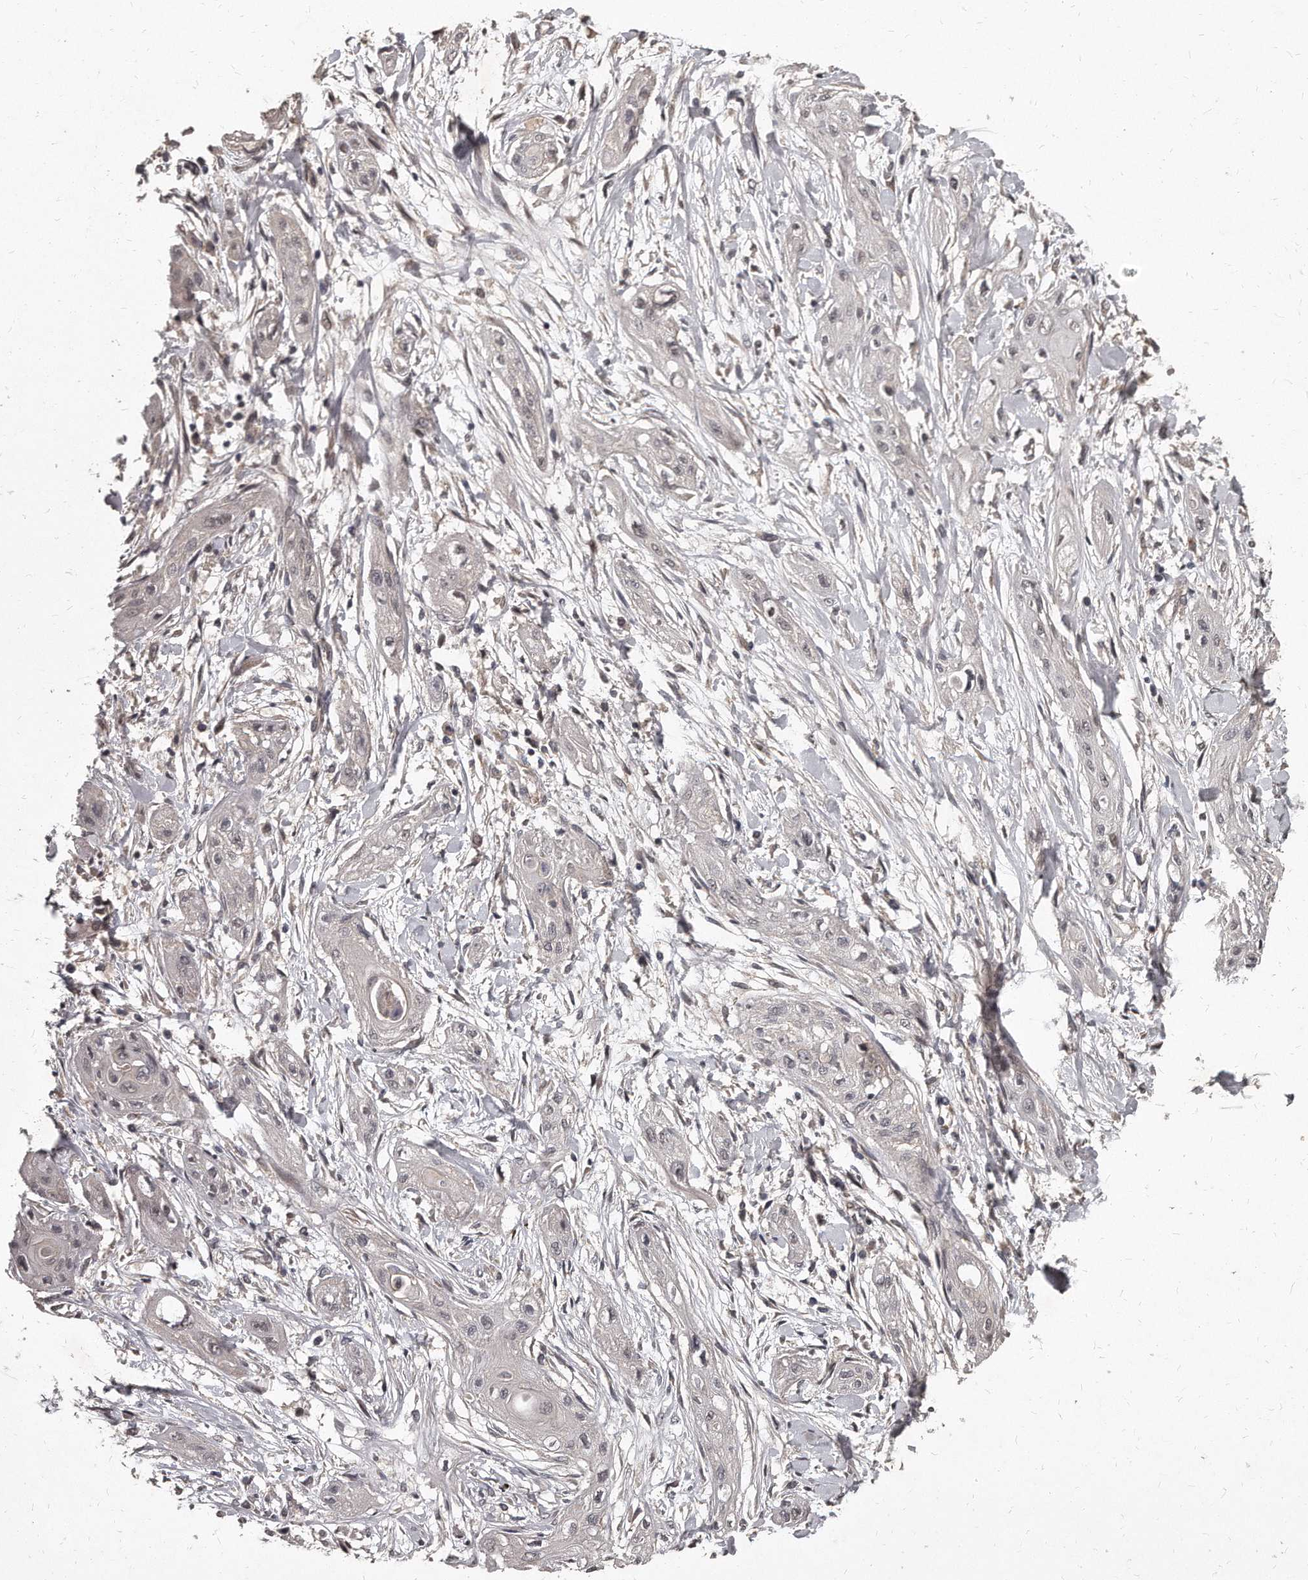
{"staining": {"intensity": "negative", "quantity": "none", "location": "none"}, "tissue": "lung cancer", "cell_type": "Tumor cells", "image_type": "cancer", "snomed": [{"axis": "morphology", "description": "Squamous cell carcinoma, NOS"}, {"axis": "topography", "description": "Lung"}], "caption": "Immunohistochemical staining of squamous cell carcinoma (lung) reveals no significant staining in tumor cells.", "gene": "GRB10", "patient": {"sex": "female", "age": 47}}